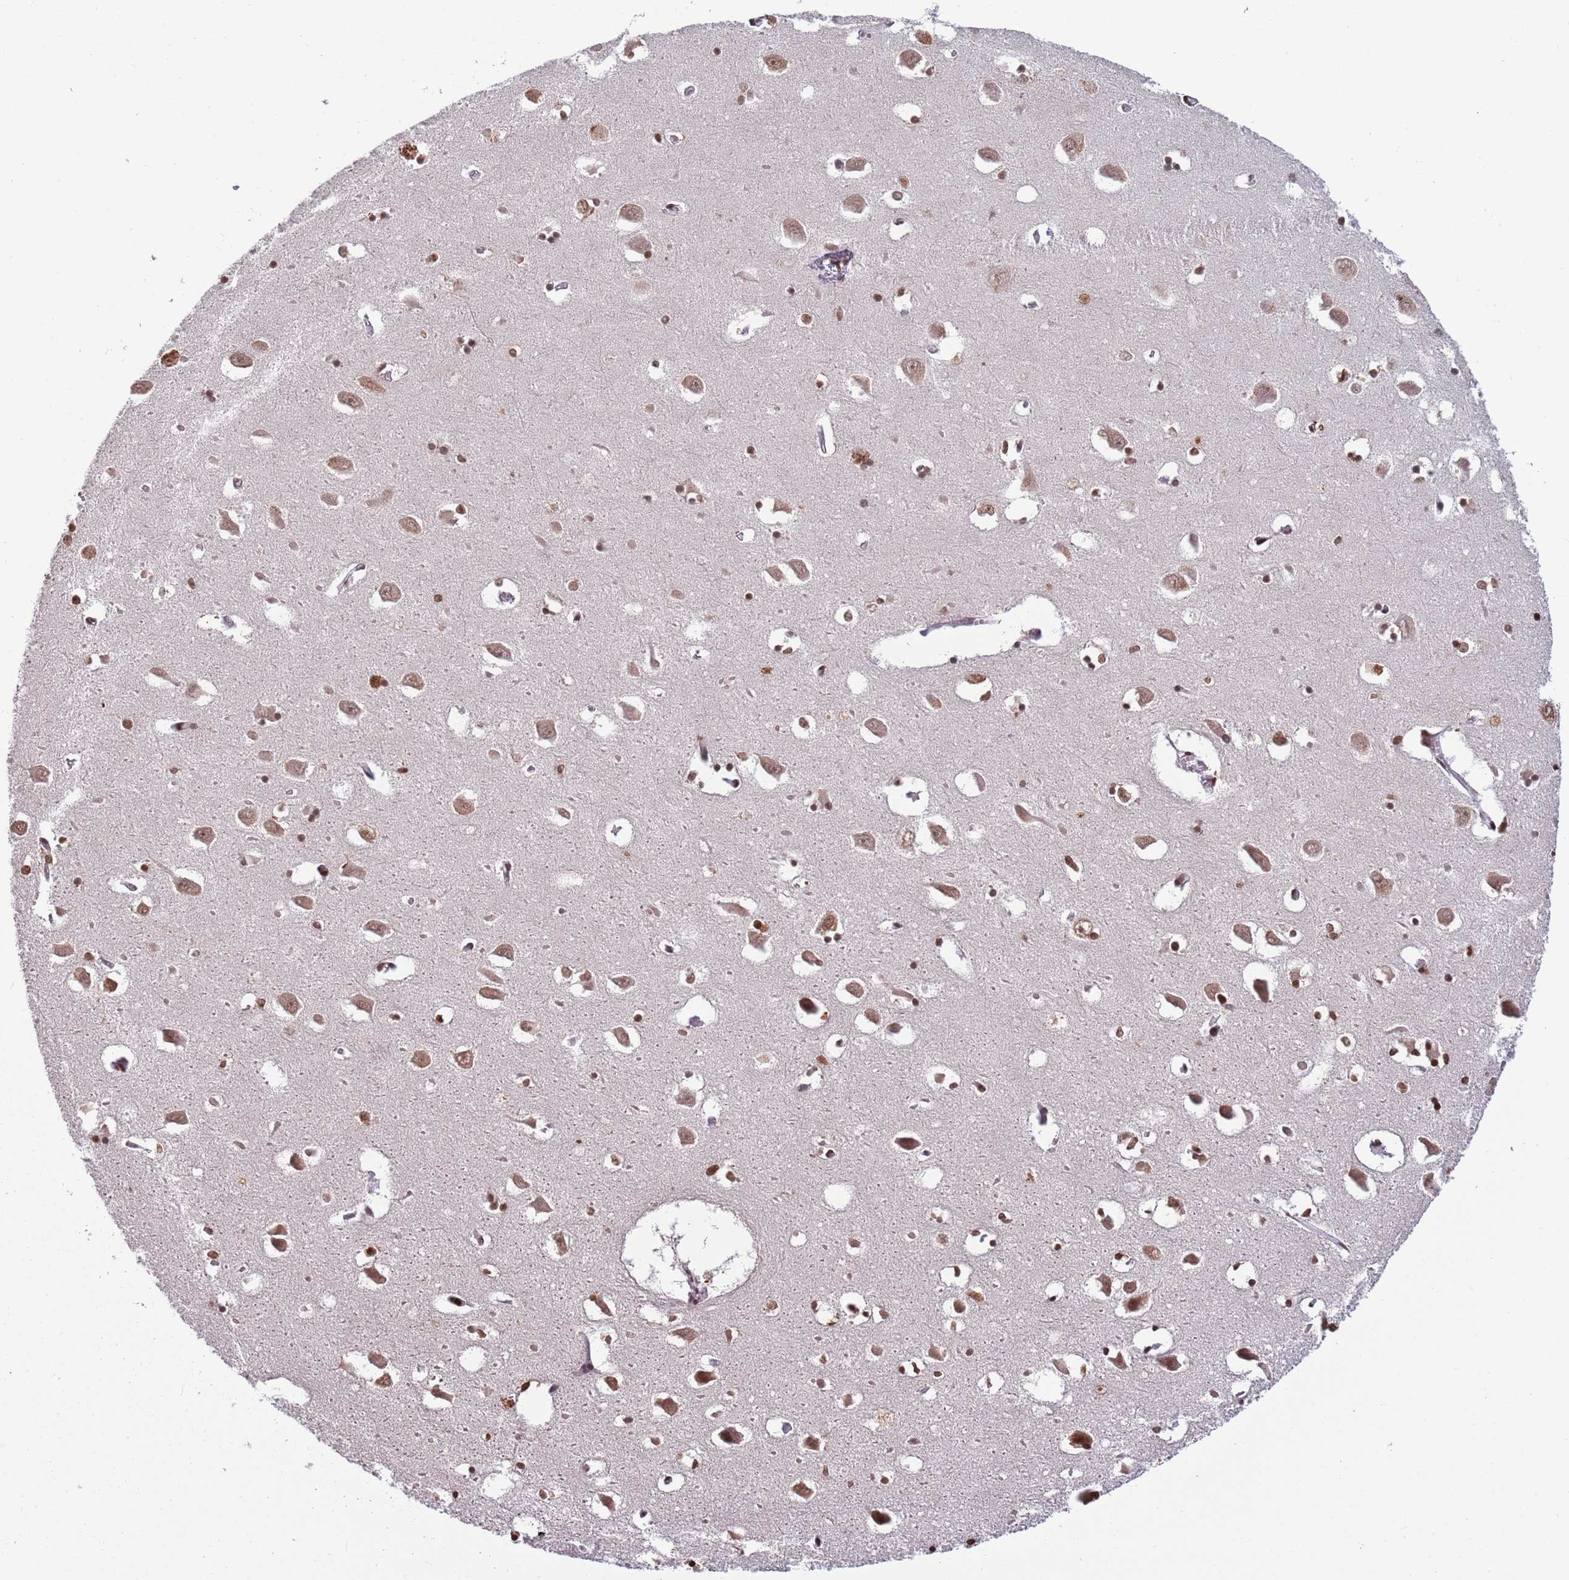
{"staining": {"intensity": "moderate", "quantity": "25%-75%", "location": "nuclear"}, "tissue": "hippocampus", "cell_type": "Glial cells", "image_type": "normal", "snomed": [{"axis": "morphology", "description": "Normal tissue, NOS"}, {"axis": "topography", "description": "Hippocampus"}], "caption": "Immunohistochemistry (DAB (3,3'-diaminobenzidine)) staining of unremarkable human hippocampus displays moderate nuclear protein expression in about 25%-75% of glial cells. (brown staining indicates protein expression, while blue staining denotes nuclei).", "gene": "SH3RF3", "patient": {"sex": "male", "age": 70}}